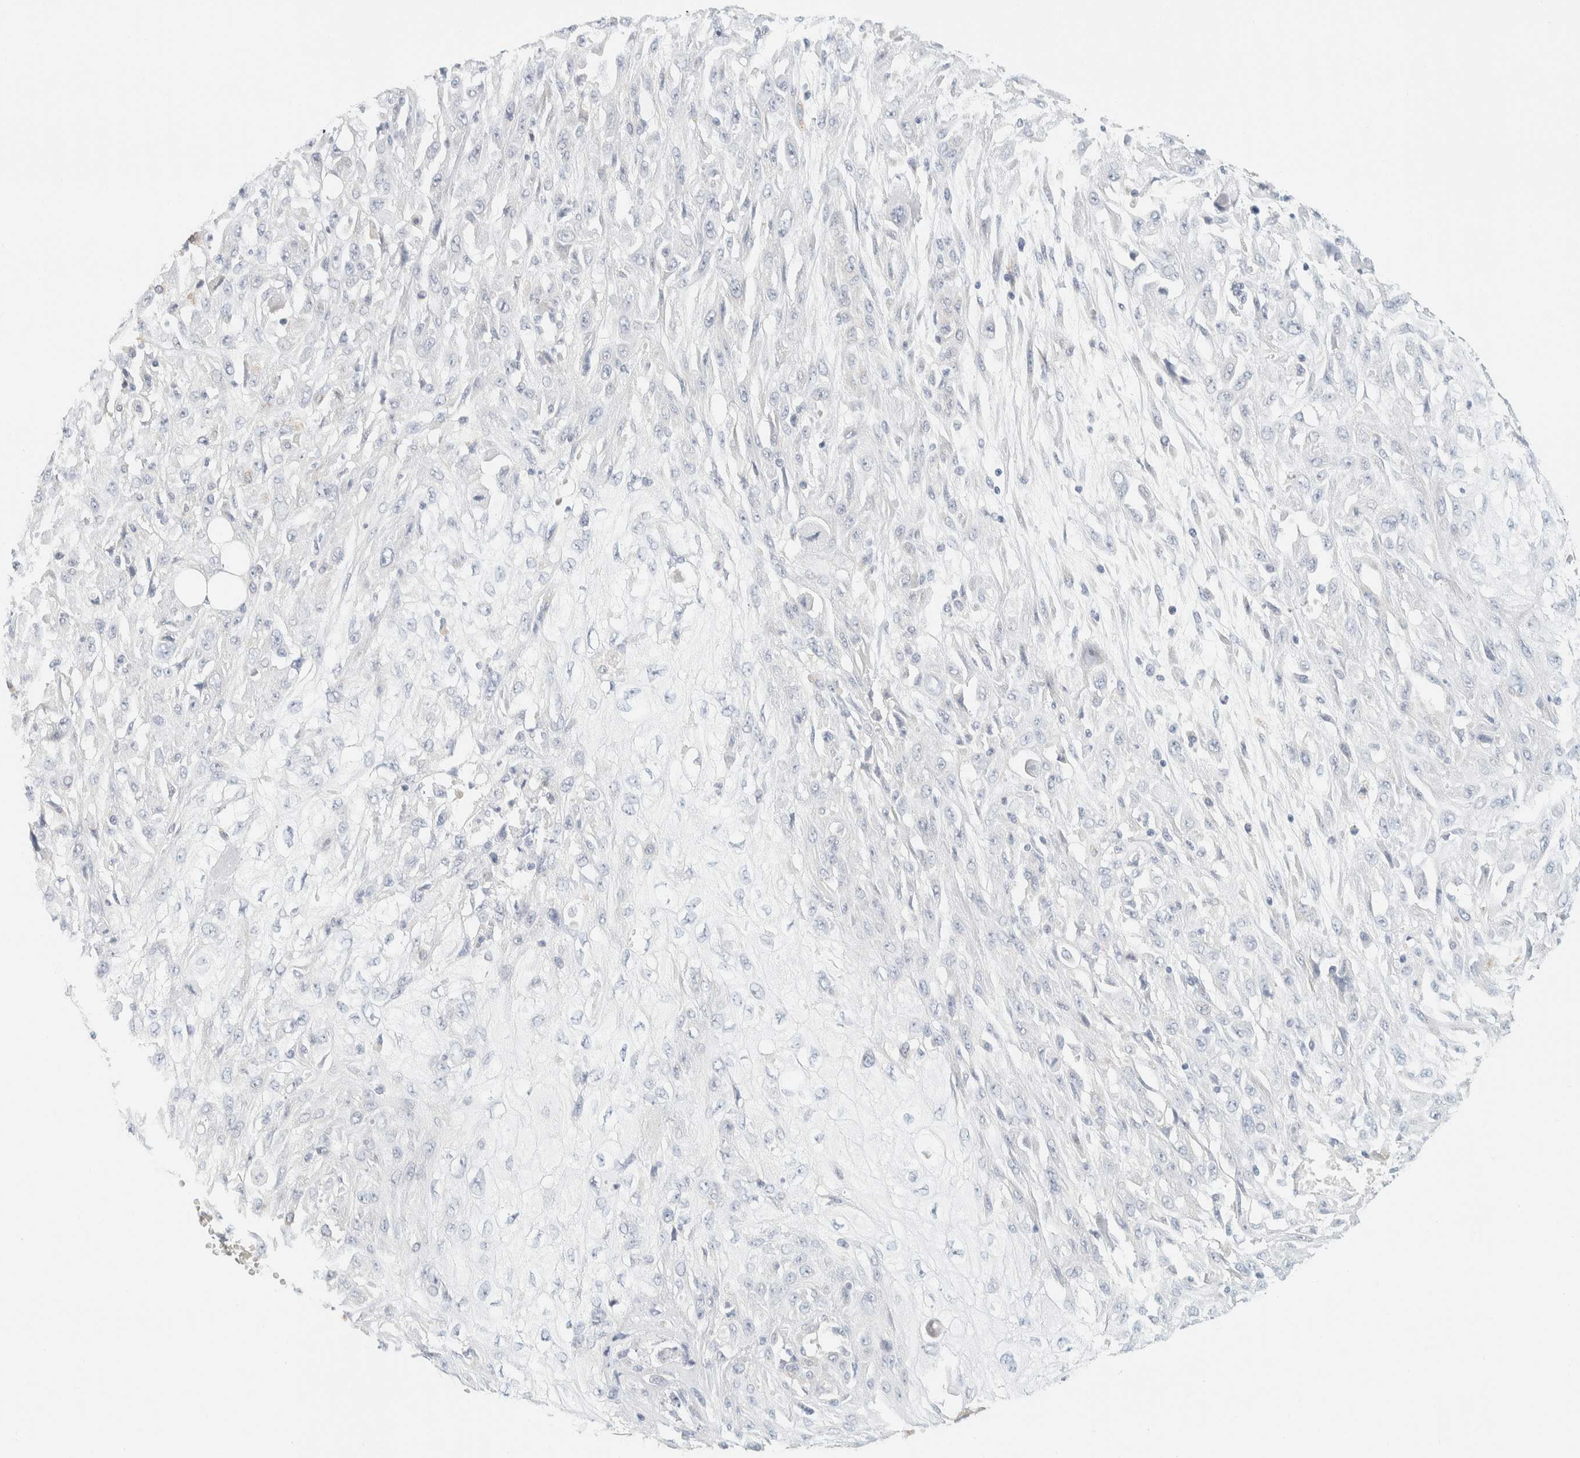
{"staining": {"intensity": "negative", "quantity": "none", "location": "none"}, "tissue": "skin cancer", "cell_type": "Tumor cells", "image_type": "cancer", "snomed": [{"axis": "morphology", "description": "Squamous cell carcinoma, NOS"}, {"axis": "morphology", "description": "Squamous cell carcinoma, metastatic, NOS"}, {"axis": "topography", "description": "Skin"}, {"axis": "topography", "description": "Lymph node"}], "caption": "DAB immunohistochemical staining of skin cancer (squamous cell carcinoma) shows no significant expression in tumor cells. The staining is performed using DAB brown chromogen with nuclei counter-stained in using hematoxylin.", "gene": "PTGES3L-AARSD1", "patient": {"sex": "male", "age": 75}}